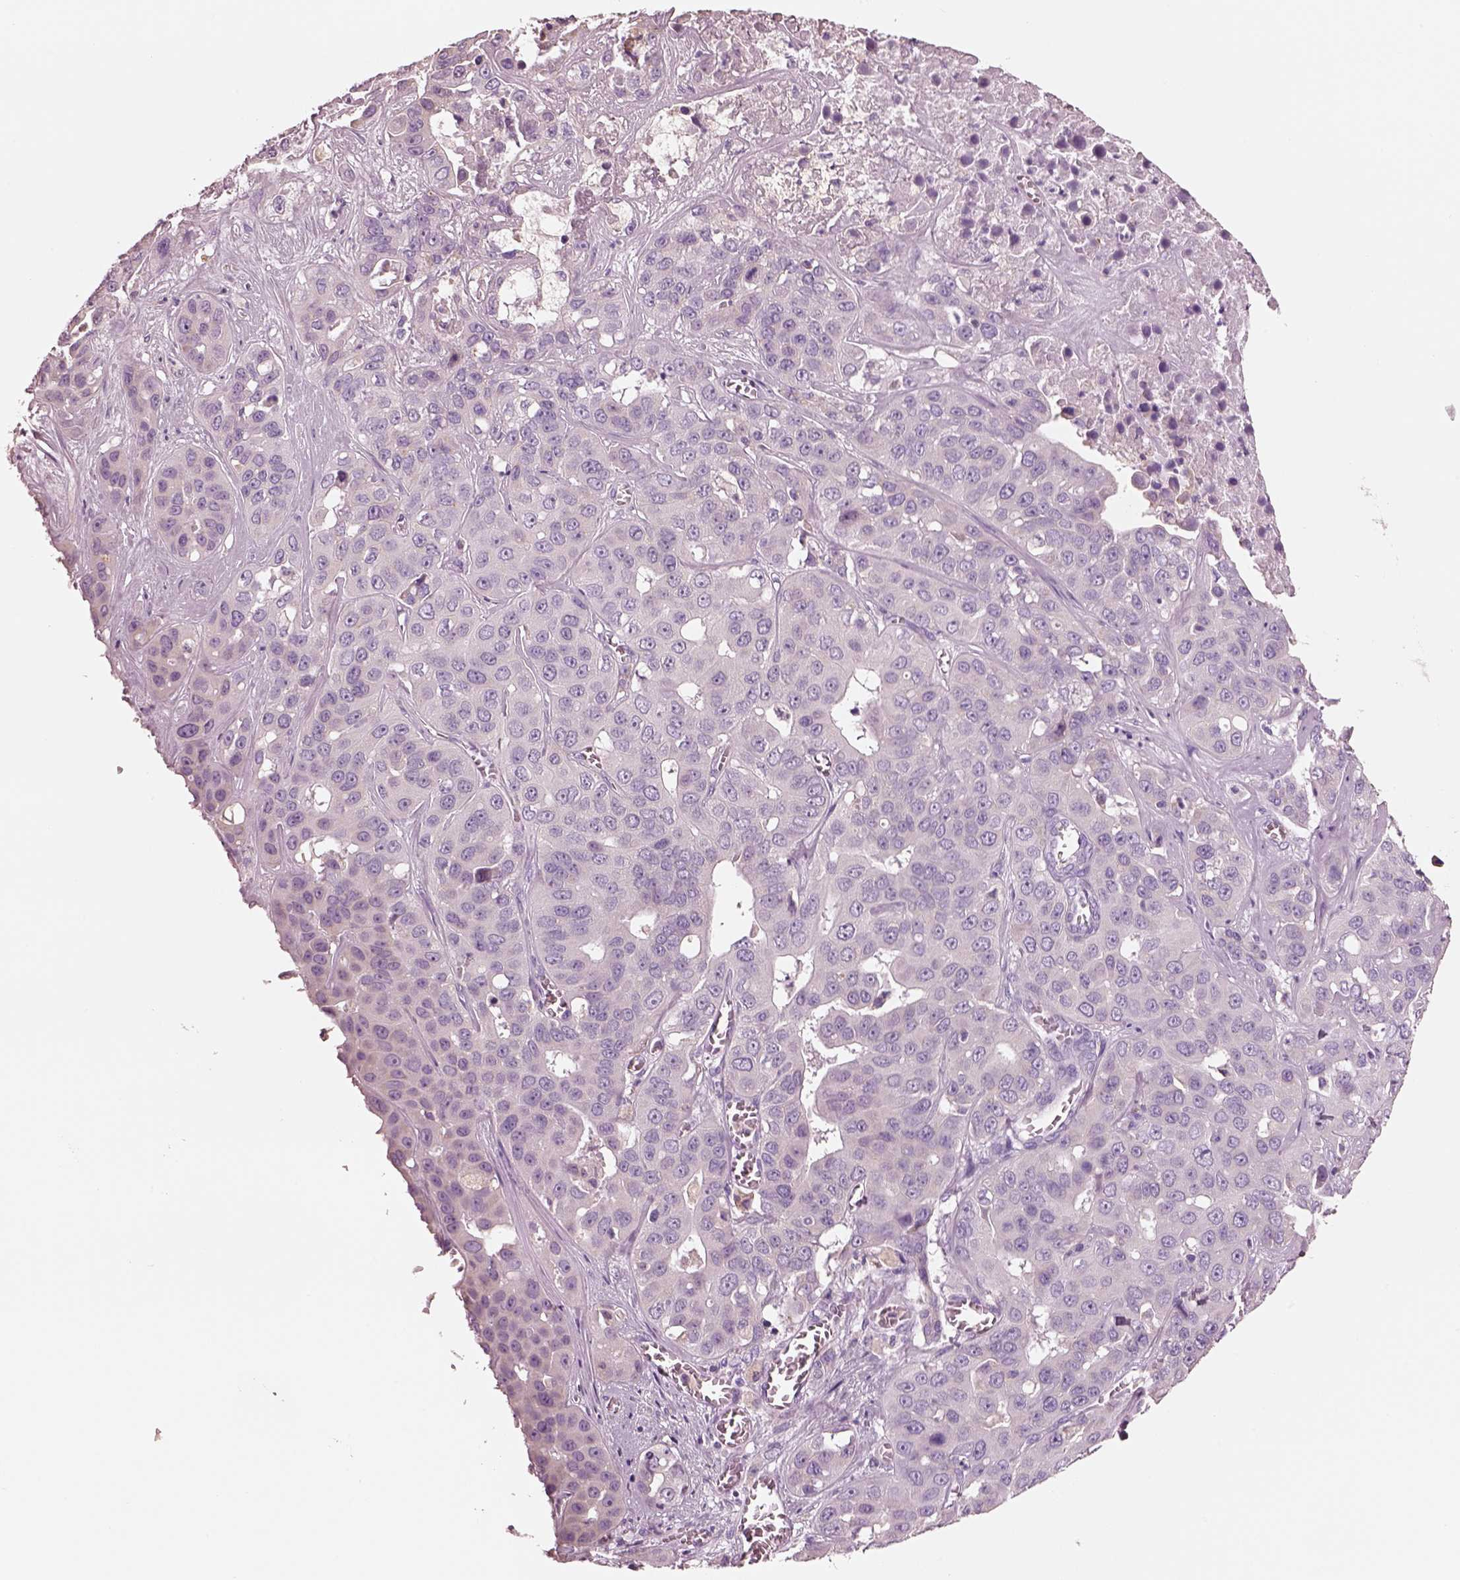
{"staining": {"intensity": "negative", "quantity": "none", "location": "none"}, "tissue": "liver cancer", "cell_type": "Tumor cells", "image_type": "cancer", "snomed": [{"axis": "morphology", "description": "Cholangiocarcinoma"}, {"axis": "topography", "description": "Liver"}], "caption": "DAB (3,3'-diaminobenzidine) immunohistochemical staining of liver cancer demonstrates no significant expression in tumor cells.", "gene": "PNOC", "patient": {"sex": "female", "age": 52}}